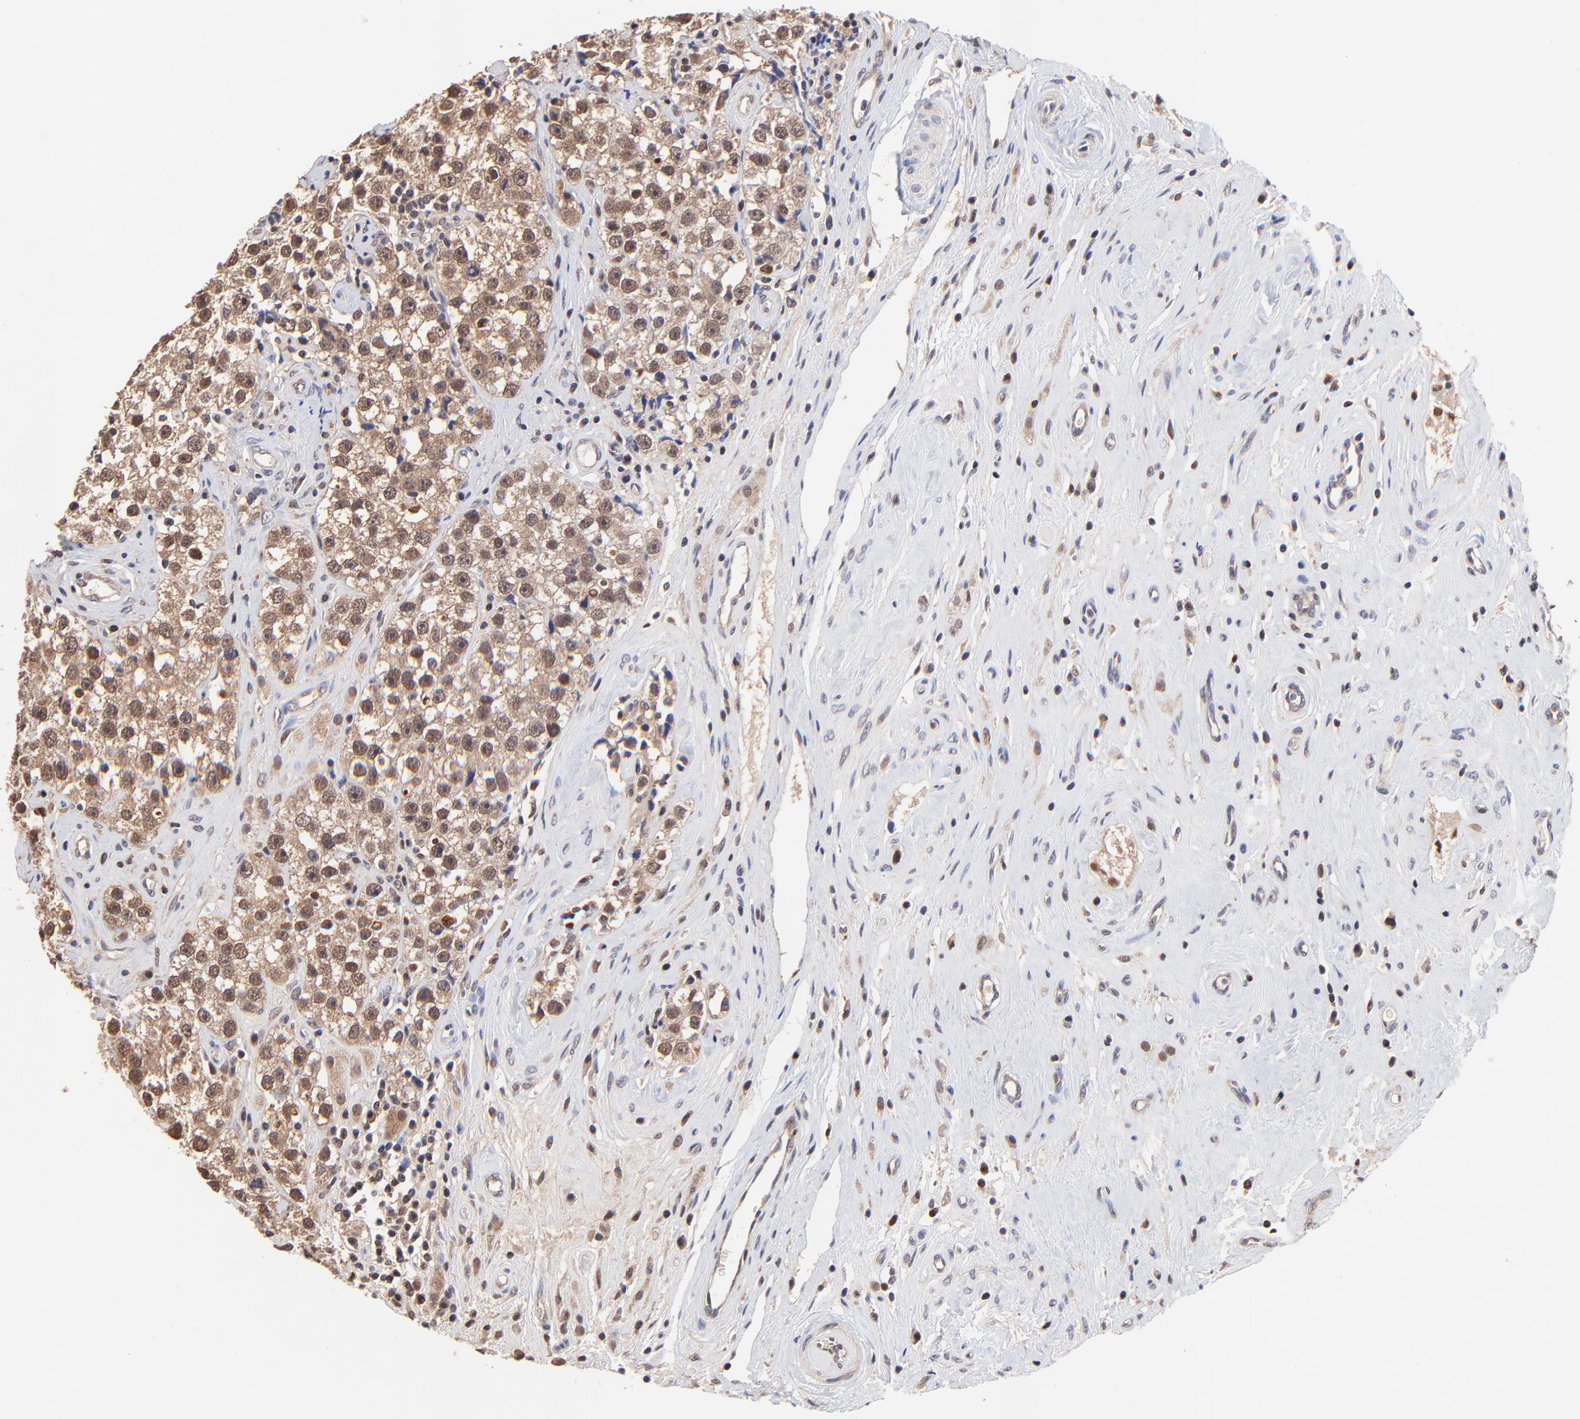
{"staining": {"intensity": "strong", "quantity": ">75%", "location": "nuclear"}, "tissue": "testis cancer", "cell_type": "Tumor cells", "image_type": "cancer", "snomed": [{"axis": "morphology", "description": "Seminoma, NOS"}, {"axis": "topography", "description": "Testis"}], "caption": "A histopathology image of human testis seminoma stained for a protein reveals strong nuclear brown staining in tumor cells. The protein of interest is shown in brown color, while the nuclei are stained blue.", "gene": "PSMA6", "patient": {"sex": "male", "age": 32}}